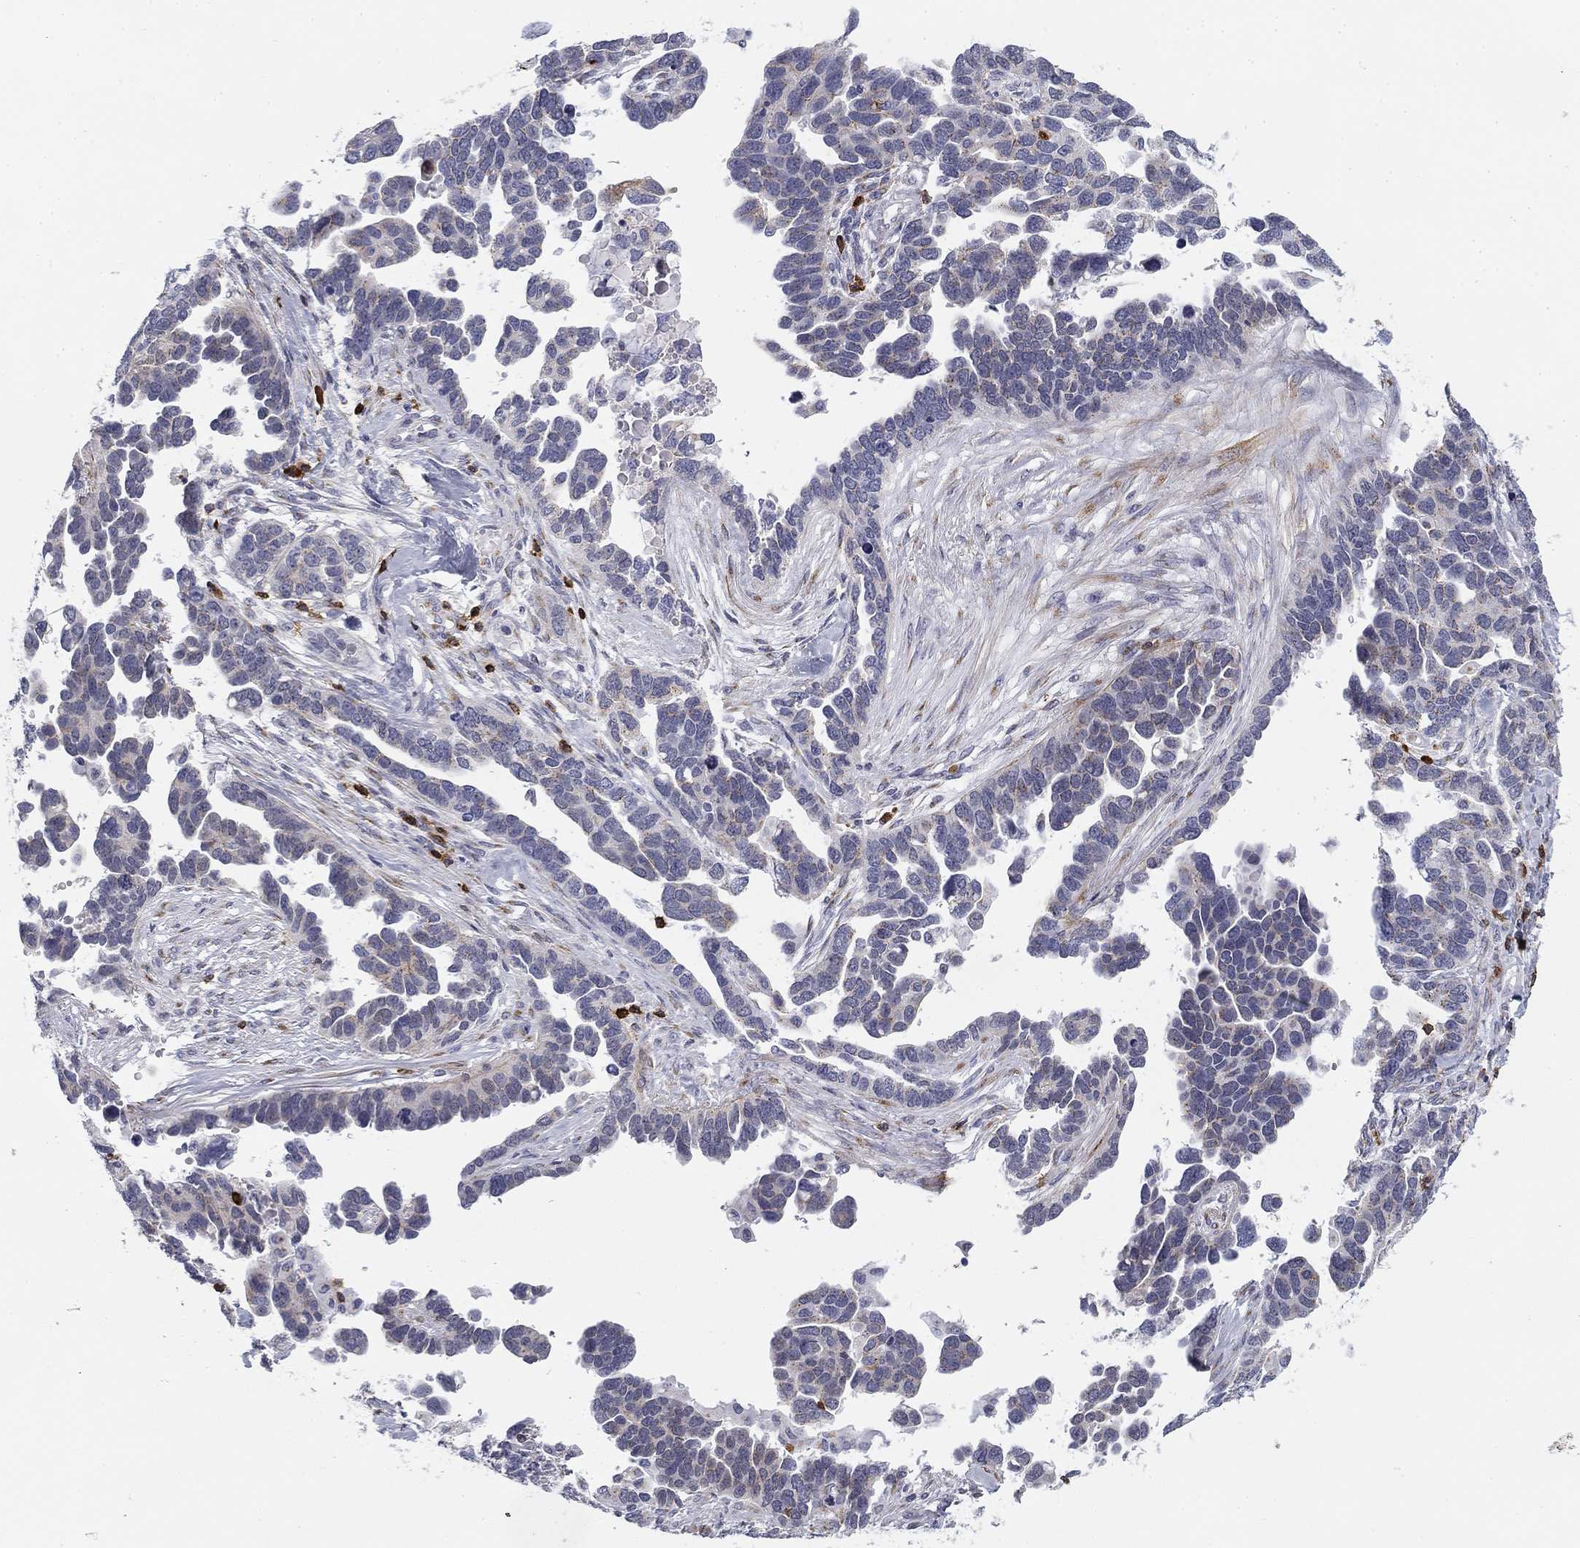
{"staining": {"intensity": "negative", "quantity": "none", "location": "none"}, "tissue": "ovarian cancer", "cell_type": "Tumor cells", "image_type": "cancer", "snomed": [{"axis": "morphology", "description": "Cystadenocarcinoma, serous, NOS"}, {"axis": "topography", "description": "Ovary"}], "caption": "Tumor cells show no significant protein expression in ovarian serous cystadenocarcinoma.", "gene": "TRAT1", "patient": {"sex": "female", "age": 54}}